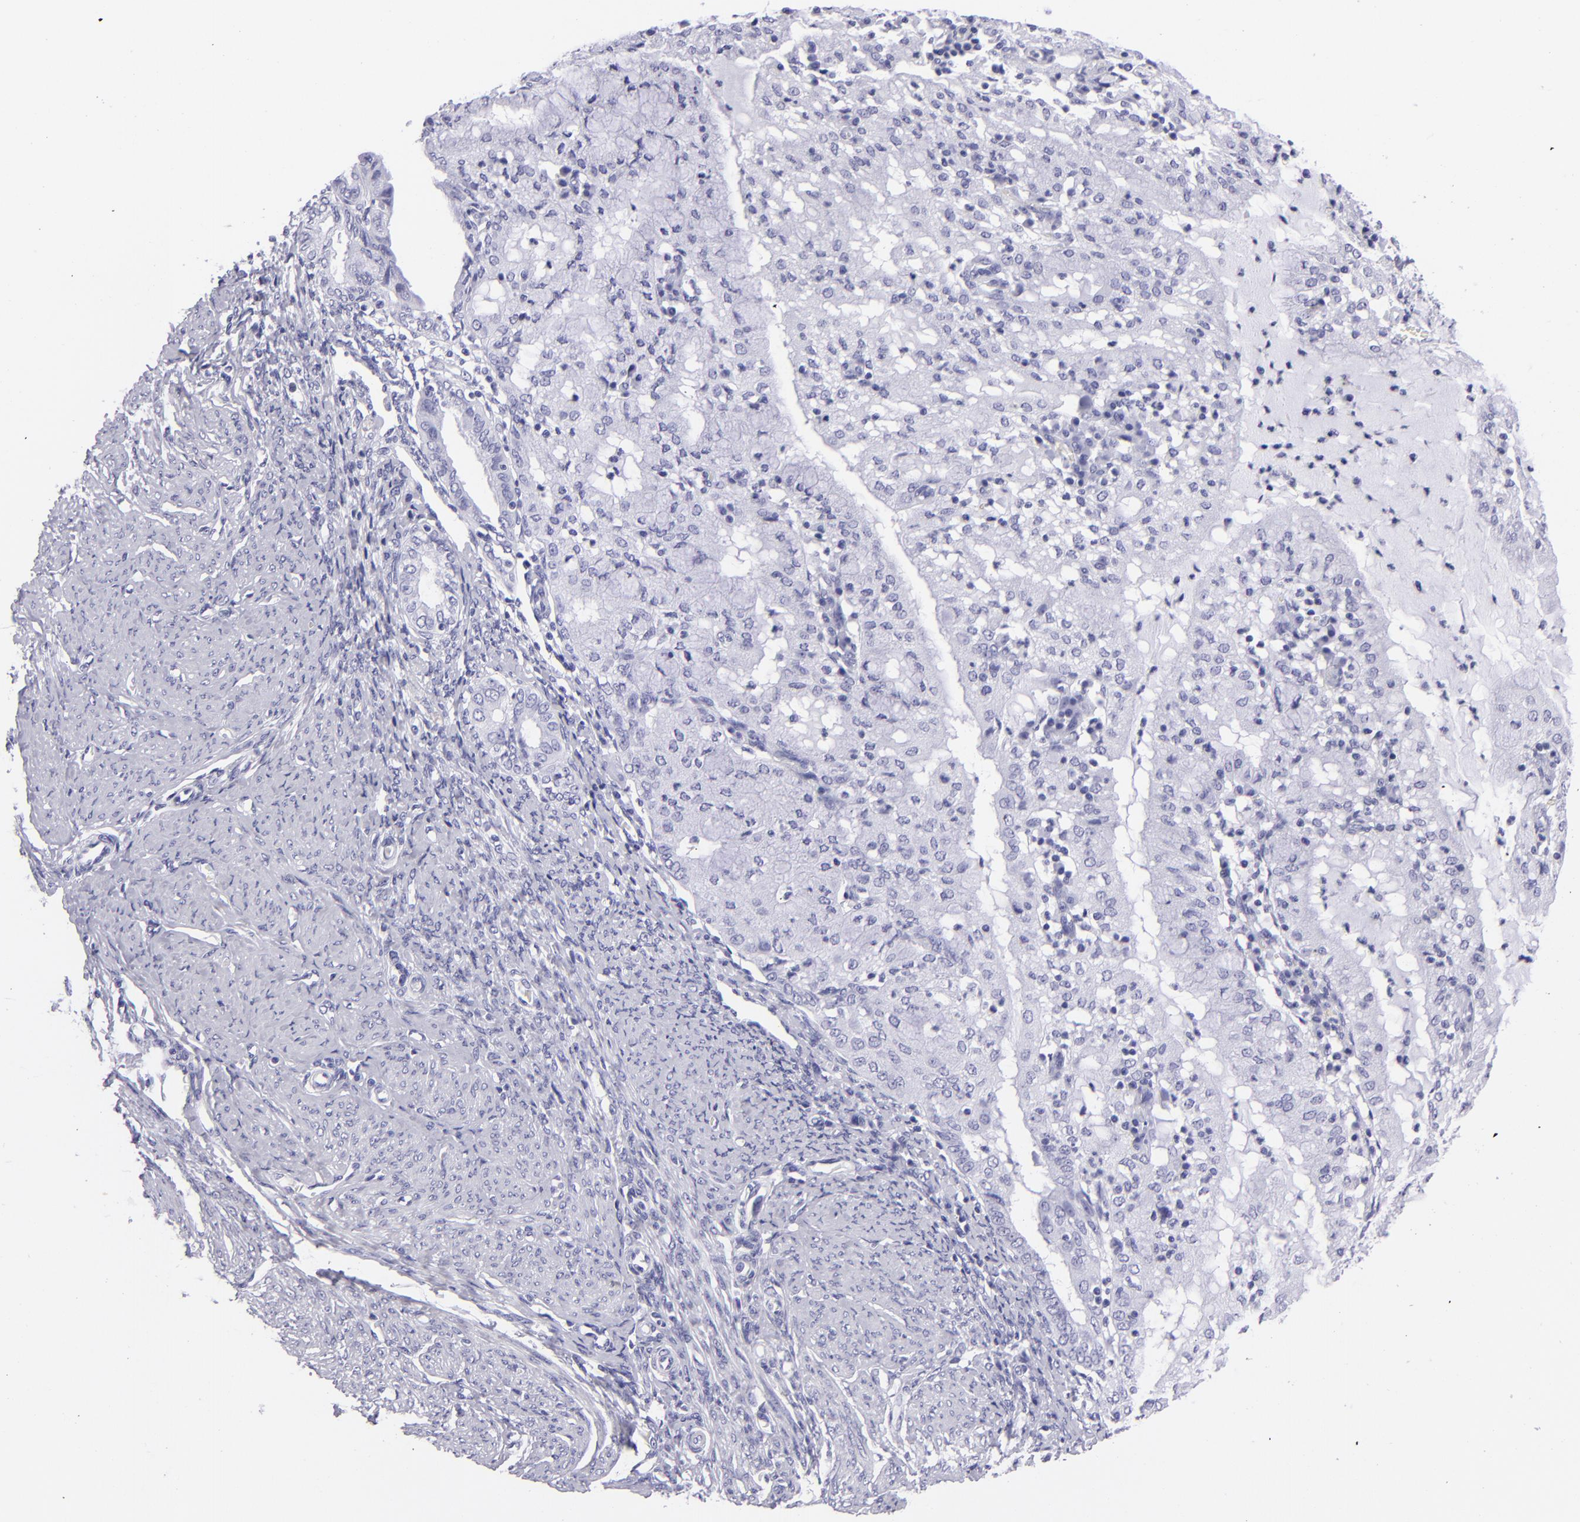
{"staining": {"intensity": "negative", "quantity": "none", "location": "none"}, "tissue": "endometrial cancer", "cell_type": "Tumor cells", "image_type": "cancer", "snomed": [{"axis": "morphology", "description": "Adenocarcinoma, NOS"}, {"axis": "topography", "description": "Endometrium"}], "caption": "Histopathology image shows no protein positivity in tumor cells of endometrial cancer (adenocarcinoma) tissue. The staining was performed using DAB (3,3'-diaminobenzidine) to visualize the protein expression in brown, while the nuclei were stained in blue with hematoxylin (Magnification: 20x).", "gene": "PVALB", "patient": {"sex": "female", "age": 63}}